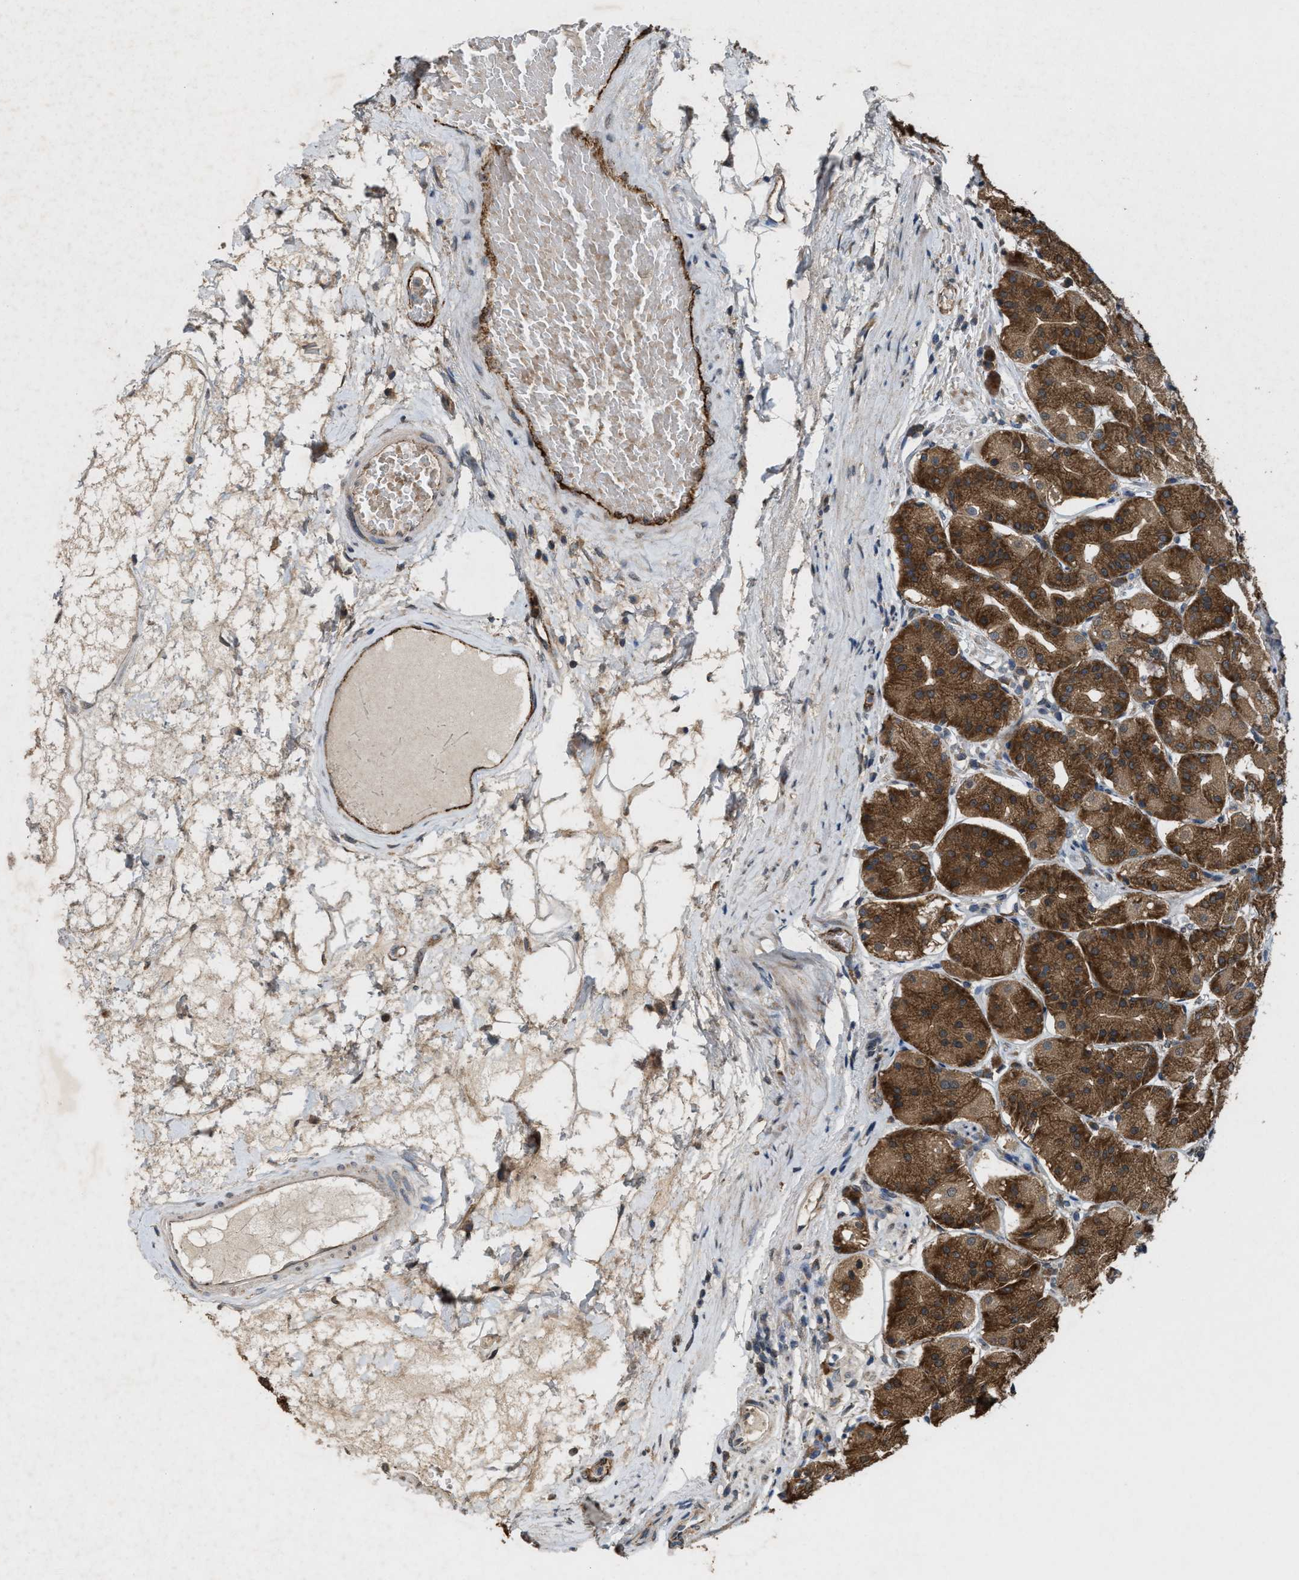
{"staining": {"intensity": "strong", "quantity": ">75%", "location": "cytoplasmic/membranous"}, "tissue": "stomach", "cell_type": "Glandular cells", "image_type": "normal", "snomed": [{"axis": "morphology", "description": "Normal tissue, NOS"}, {"axis": "topography", "description": "Stomach"}, {"axis": "topography", "description": "Stomach, lower"}], "caption": "Protein staining of normal stomach displays strong cytoplasmic/membranous positivity in about >75% of glandular cells. The staining is performed using DAB brown chromogen to label protein expression. The nuclei are counter-stained blue using hematoxylin.", "gene": "ARHGEF5", "patient": {"sex": "female", "age": 56}}